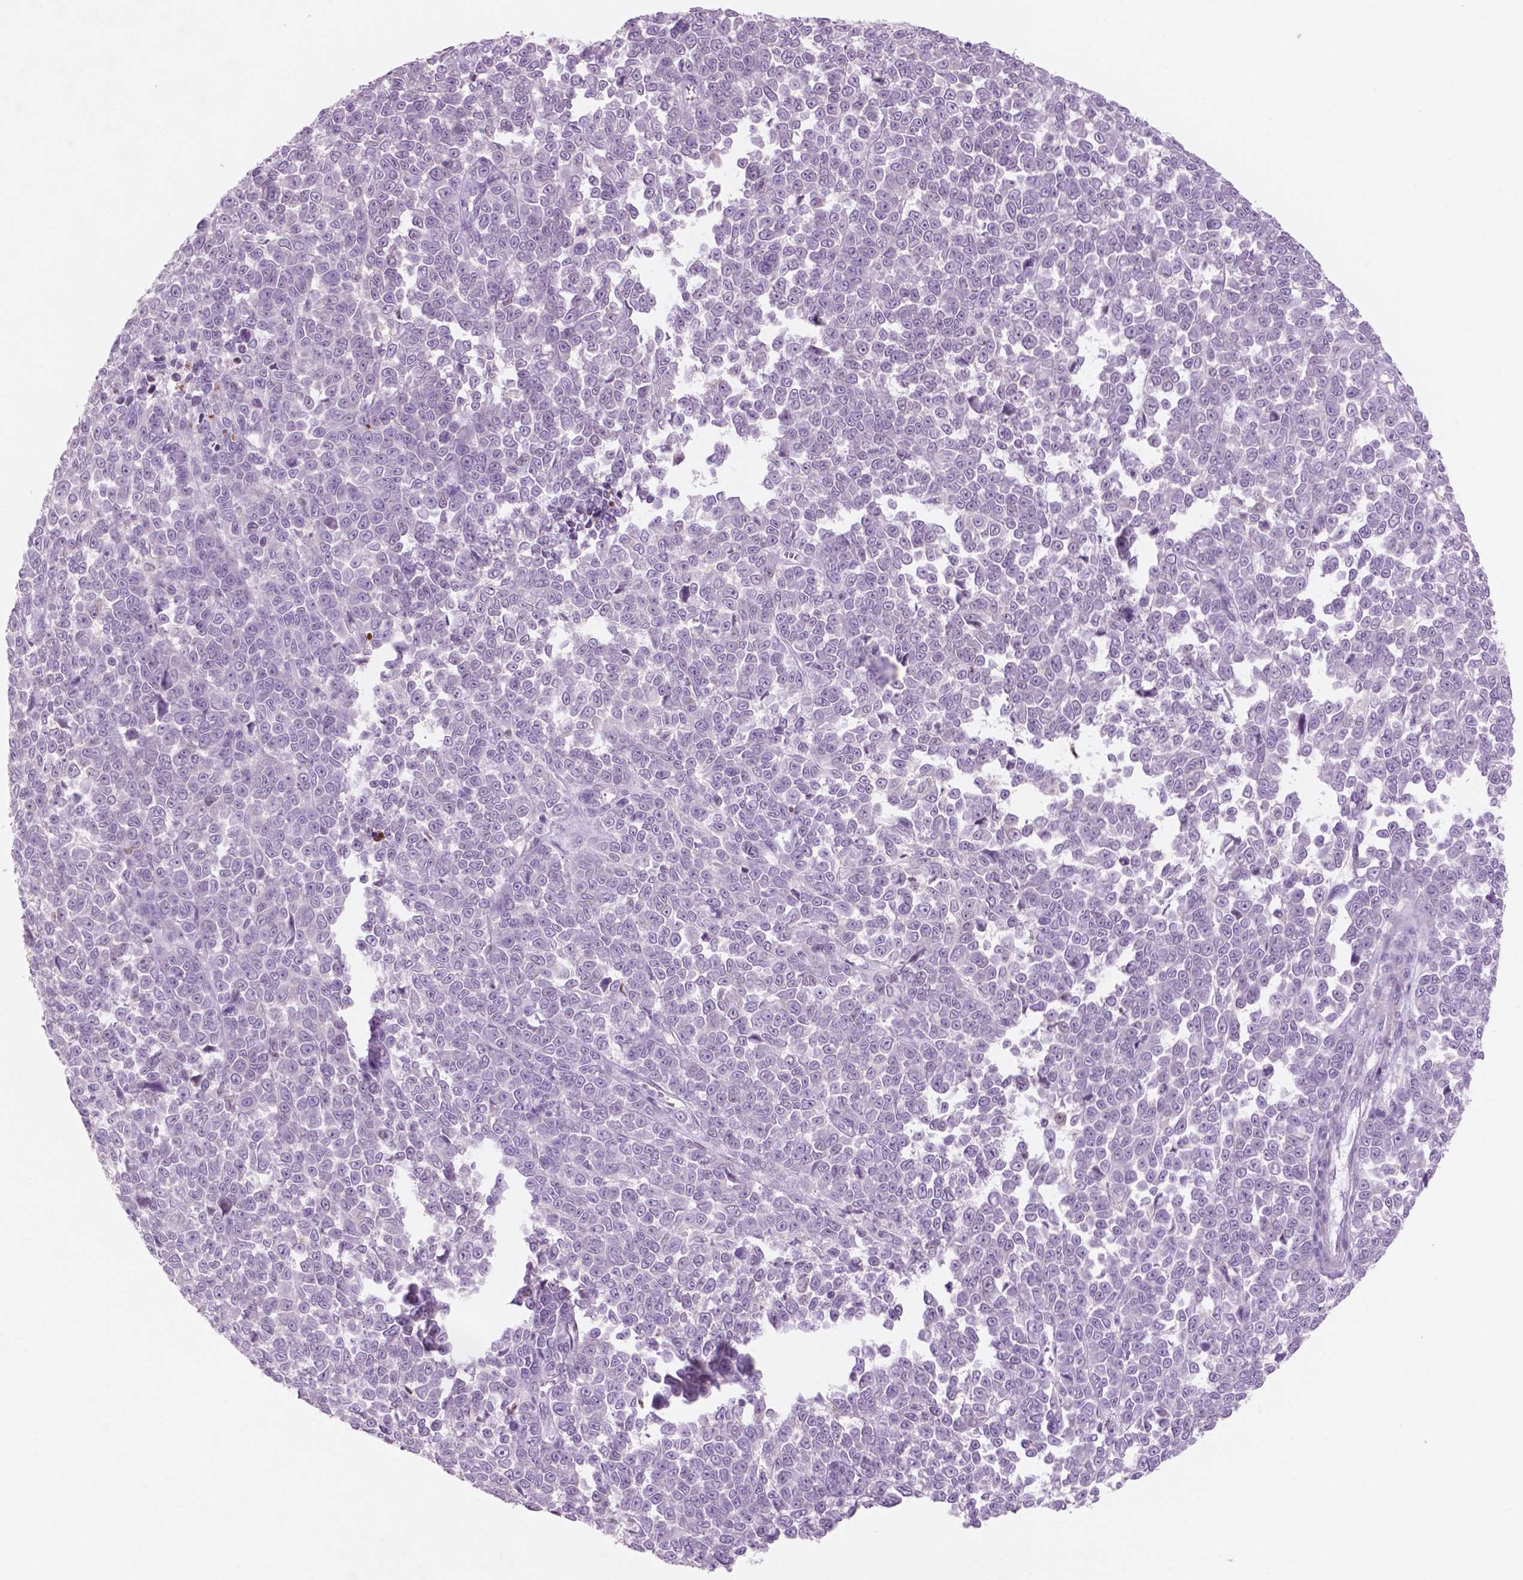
{"staining": {"intensity": "negative", "quantity": "none", "location": "none"}, "tissue": "melanoma", "cell_type": "Tumor cells", "image_type": "cancer", "snomed": [{"axis": "morphology", "description": "Malignant melanoma, NOS"}, {"axis": "topography", "description": "Skin"}], "caption": "A high-resolution histopathology image shows immunohistochemistry (IHC) staining of melanoma, which demonstrates no significant positivity in tumor cells. The staining is performed using DAB brown chromogen with nuclei counter-stained in using hematoxylin.", "gene": "CTR9", "patient": {"sex": "female", "age": 95}}